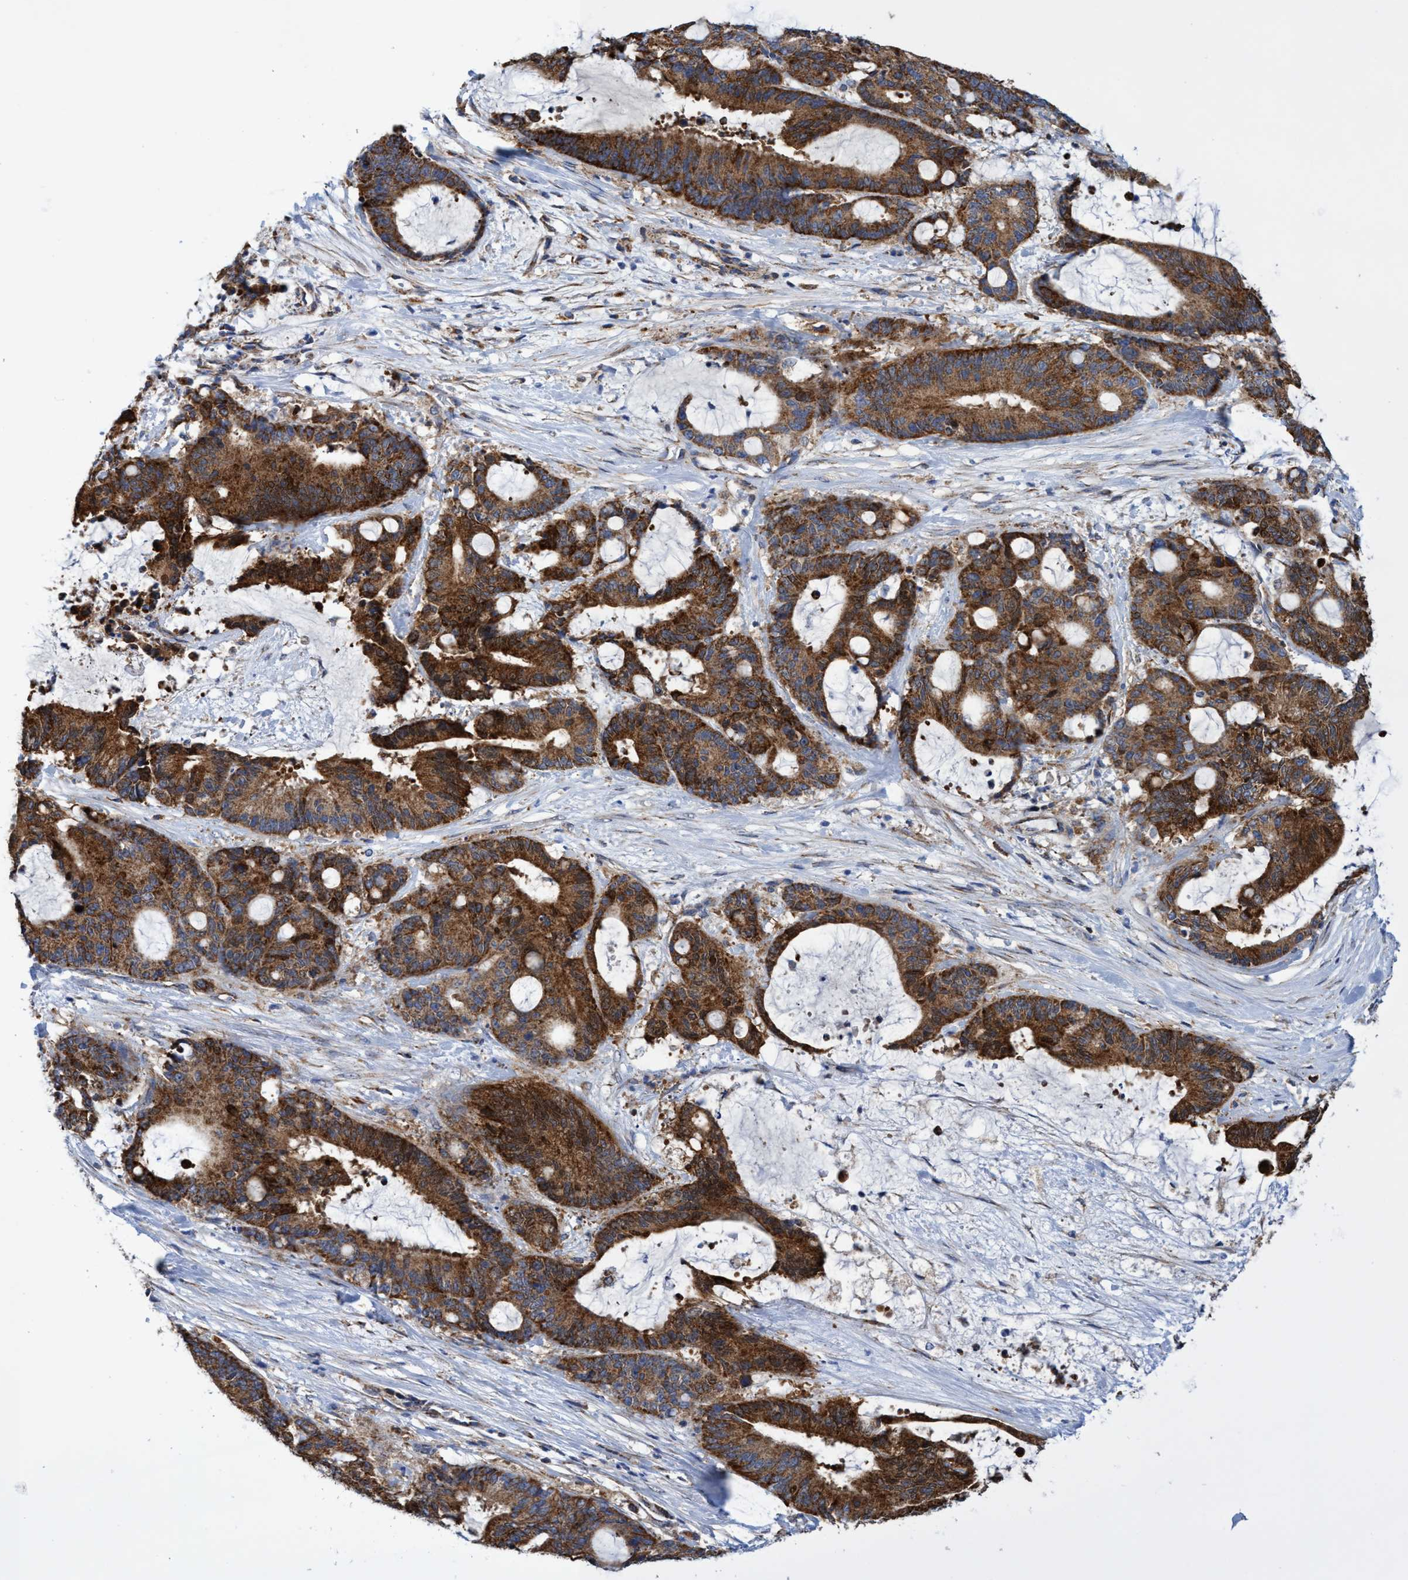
{"staining": {"intensity": "strong", "quantity": ">75%", "location": "cytoplasmic/membranous"}, "tissue": "liver cancer", "cell_type": "Tumor cells", "image_type": "cancer", "snomed": [{"axis": "morphology", "description": "Normal tissue, NOS"}, {"axis": "morphology", "description": "Cholangiocarcinoma"}, {"axis": "topography", "description": "Liver"}, {"axis": "topography", "description": "Peripheral nerve tissue"}], "caption": "A brown stain shows strong cytoplasmic/membranous positivity of a protein in cholangiocarcinoma (liver) tumor cells.", "gene": "CRYZ", "patient": {"sex": "female", "age": 73}}